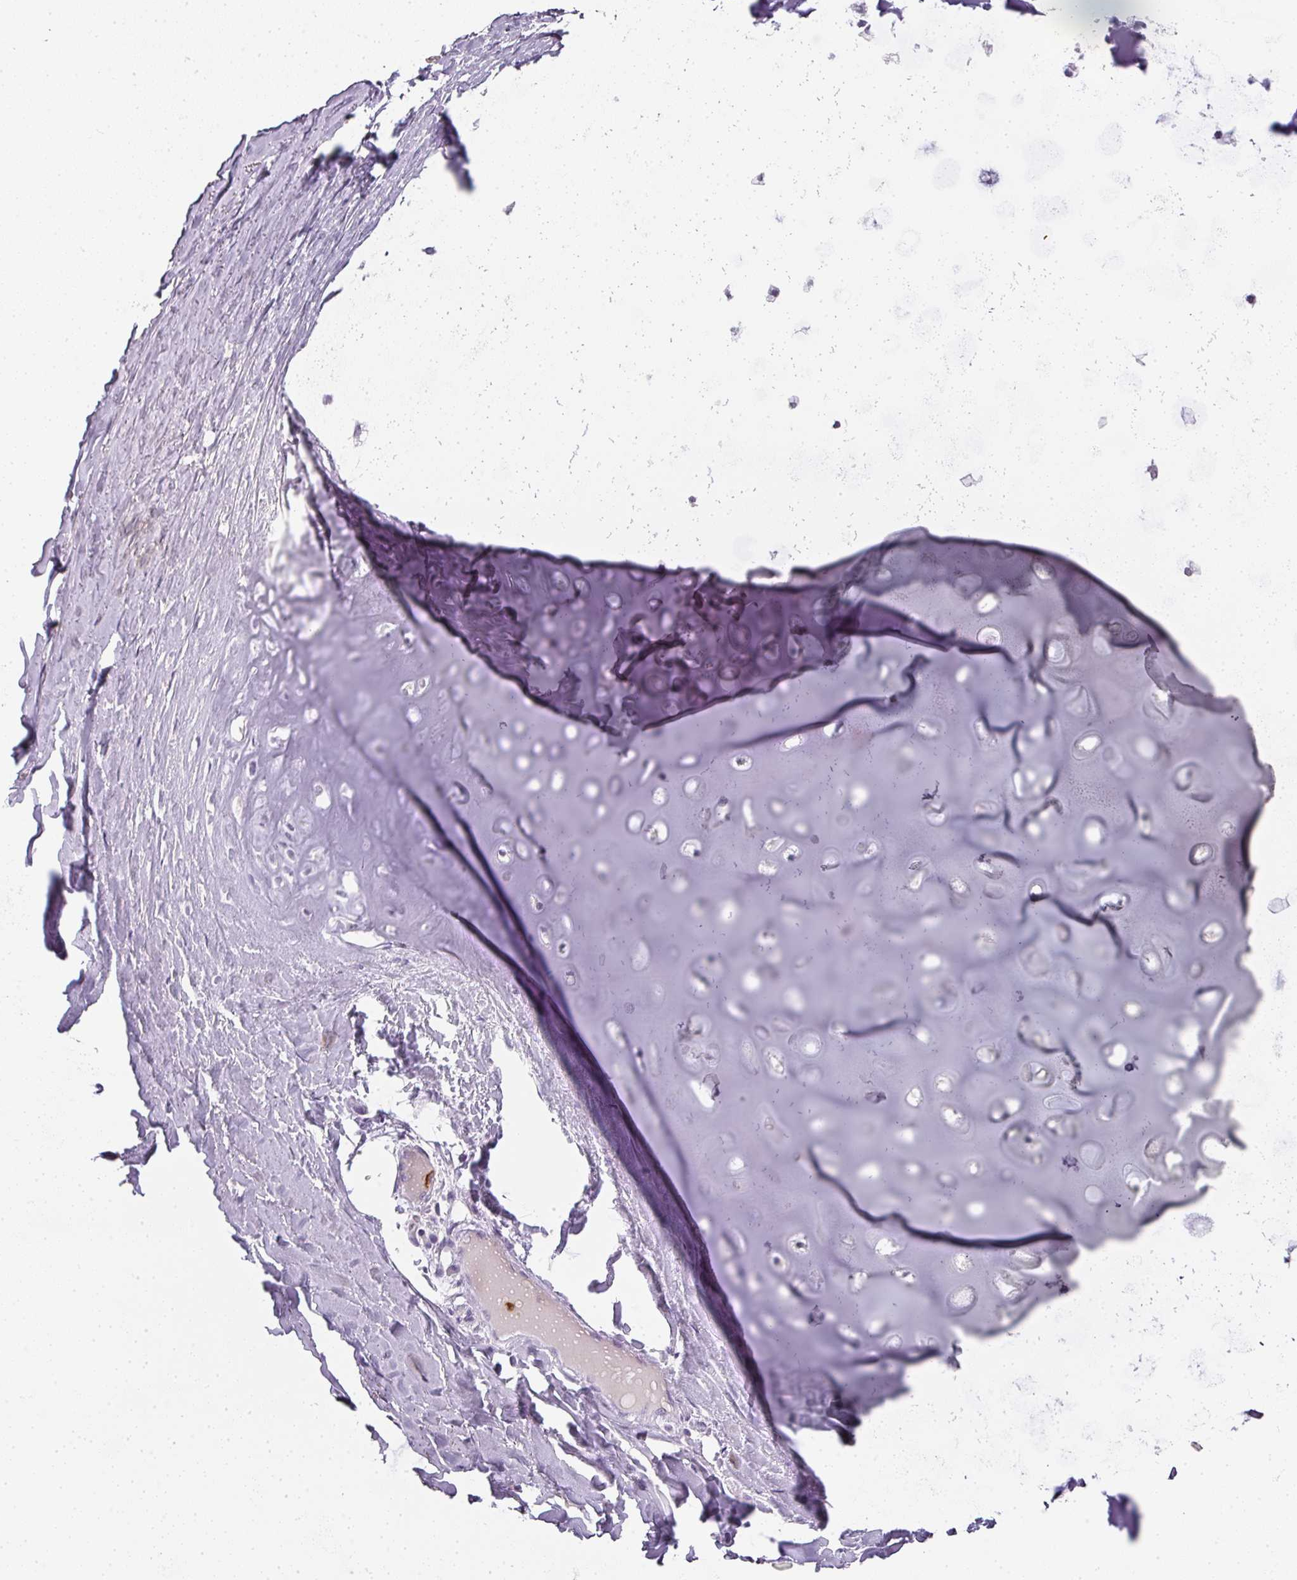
{"staining": {"intensity": "negative", "quantity": "none", "location": "none"}, "tissue": "soft tissue", "cell_type": "Chondrocytes", "image_type": "normal", "snomed": [{"axis": "morphology", "description": "Normal tissue, NOS"}, {"axis": "topography", "description": "Cartilage tissue"}, {"axis": "topography", "description": "Bronchus"}], "caption": "DAB immunohistochemical staining of normal soft tissue exhibits no significant positivity in chondrocytes. Brightfield microscopy of immunohistochemistry (IHC) stained with DAB (3,3'-diaminobenzidine) (brown) and hematoxylin (blue), captured at high magnification.", "gene": "CAMP", "patient": {"sex": "male", "age": 56}}